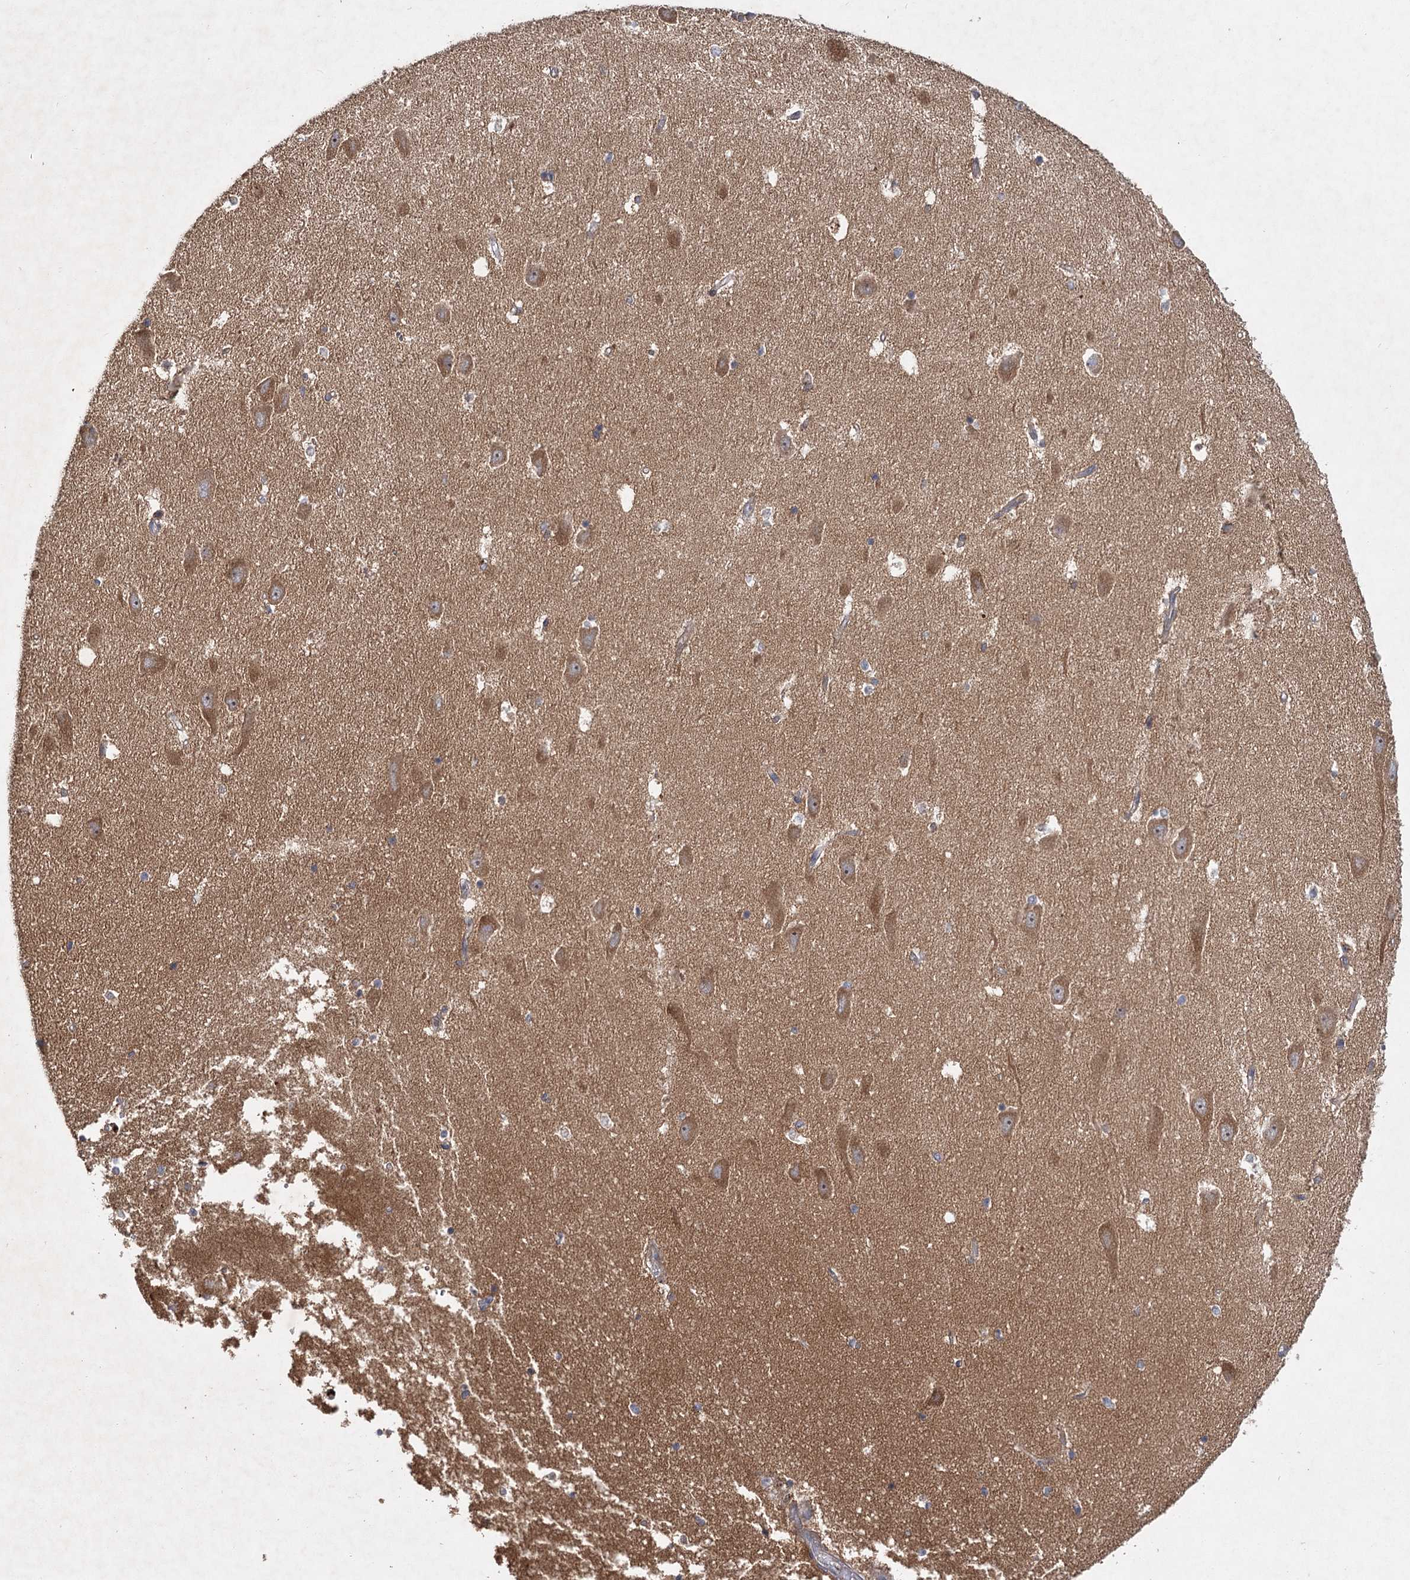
{"staining": {"intensity": "negative", "quantity": "none", "location": "none"}, "tissue": "hippocampus", "cell_type": "Glial cells", "image_type": "normal", "snomed": [{"axis": "morphology", "description": "Normal tissue, NOS"}, {"axis": "topography", "description": "Hippocampus"}], "caption": "A photomicrograph of human hippocampus is negative for staining in glial cells. (DAB (3,3'-diaminobenzidine) IHC, high magnification).", "gene": "MAP3K13", "patient": {"sex": "male", "age": 45}}